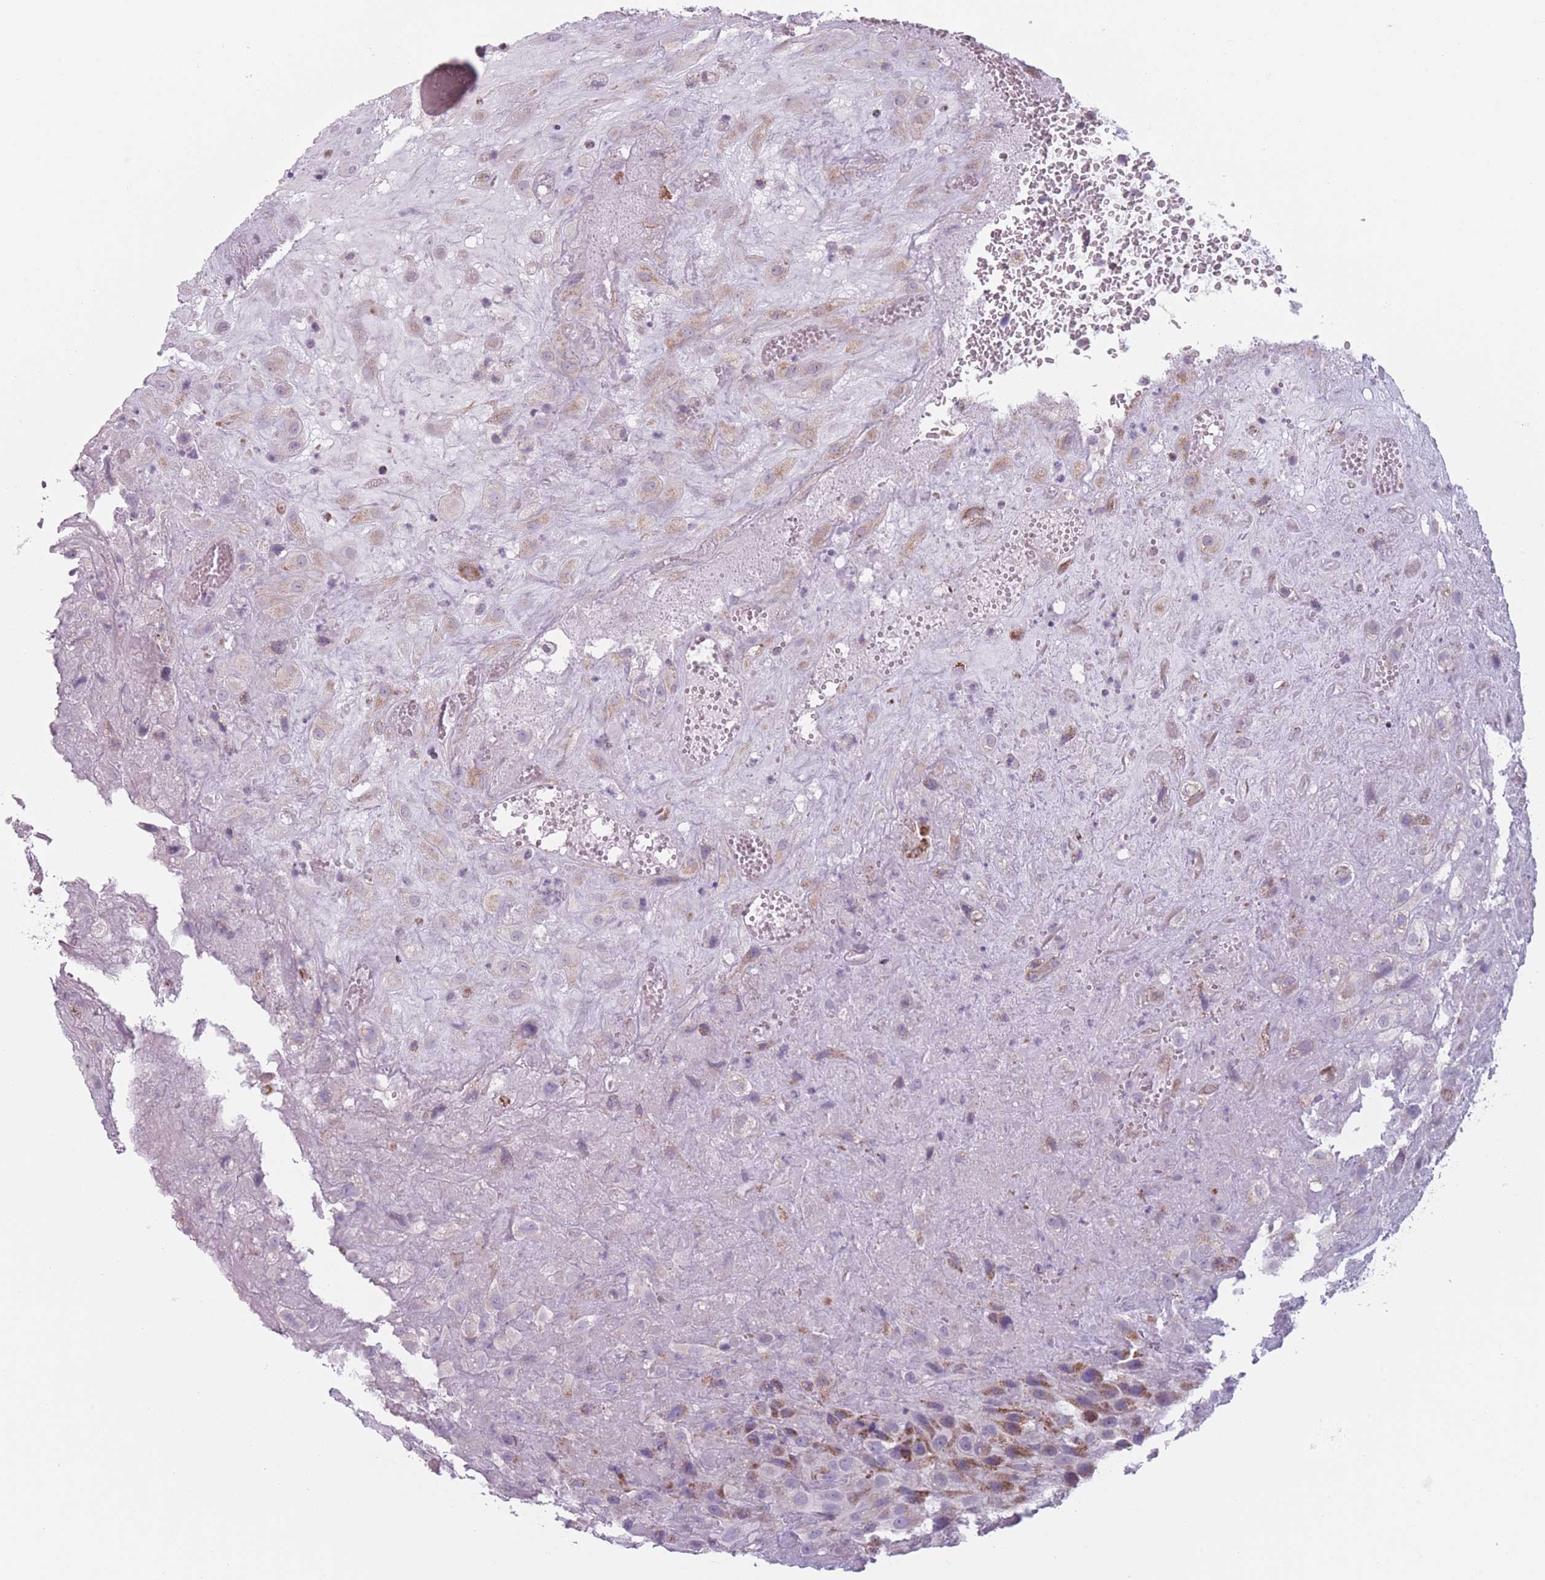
{"staining": {"intensity": "moderate", "quantity": "<25%", "location": "cytoplasmic/membranous"}, "tissue": "placenta", "cell_type": "Decidual cells", "image_type": "normal", "snomed": [{"axis": "morphology", "description": "Normal tissue, NOS"}, {"axis": "topography", "description": "Placenta"}], "caption": "IHC (DAB (3,3'-diaminobenzidine)) staining of normal placenta shows moderate cytoplasmic/membranous protein positivity in approximately <25% of decidual cells. The staining is performed using DAB brown chromogen to label protein expression. The nuclei are counter-stained blue using hematoxylin.", "gene": "DCHS1", "patient": {"sex": "female", "age": 35}}